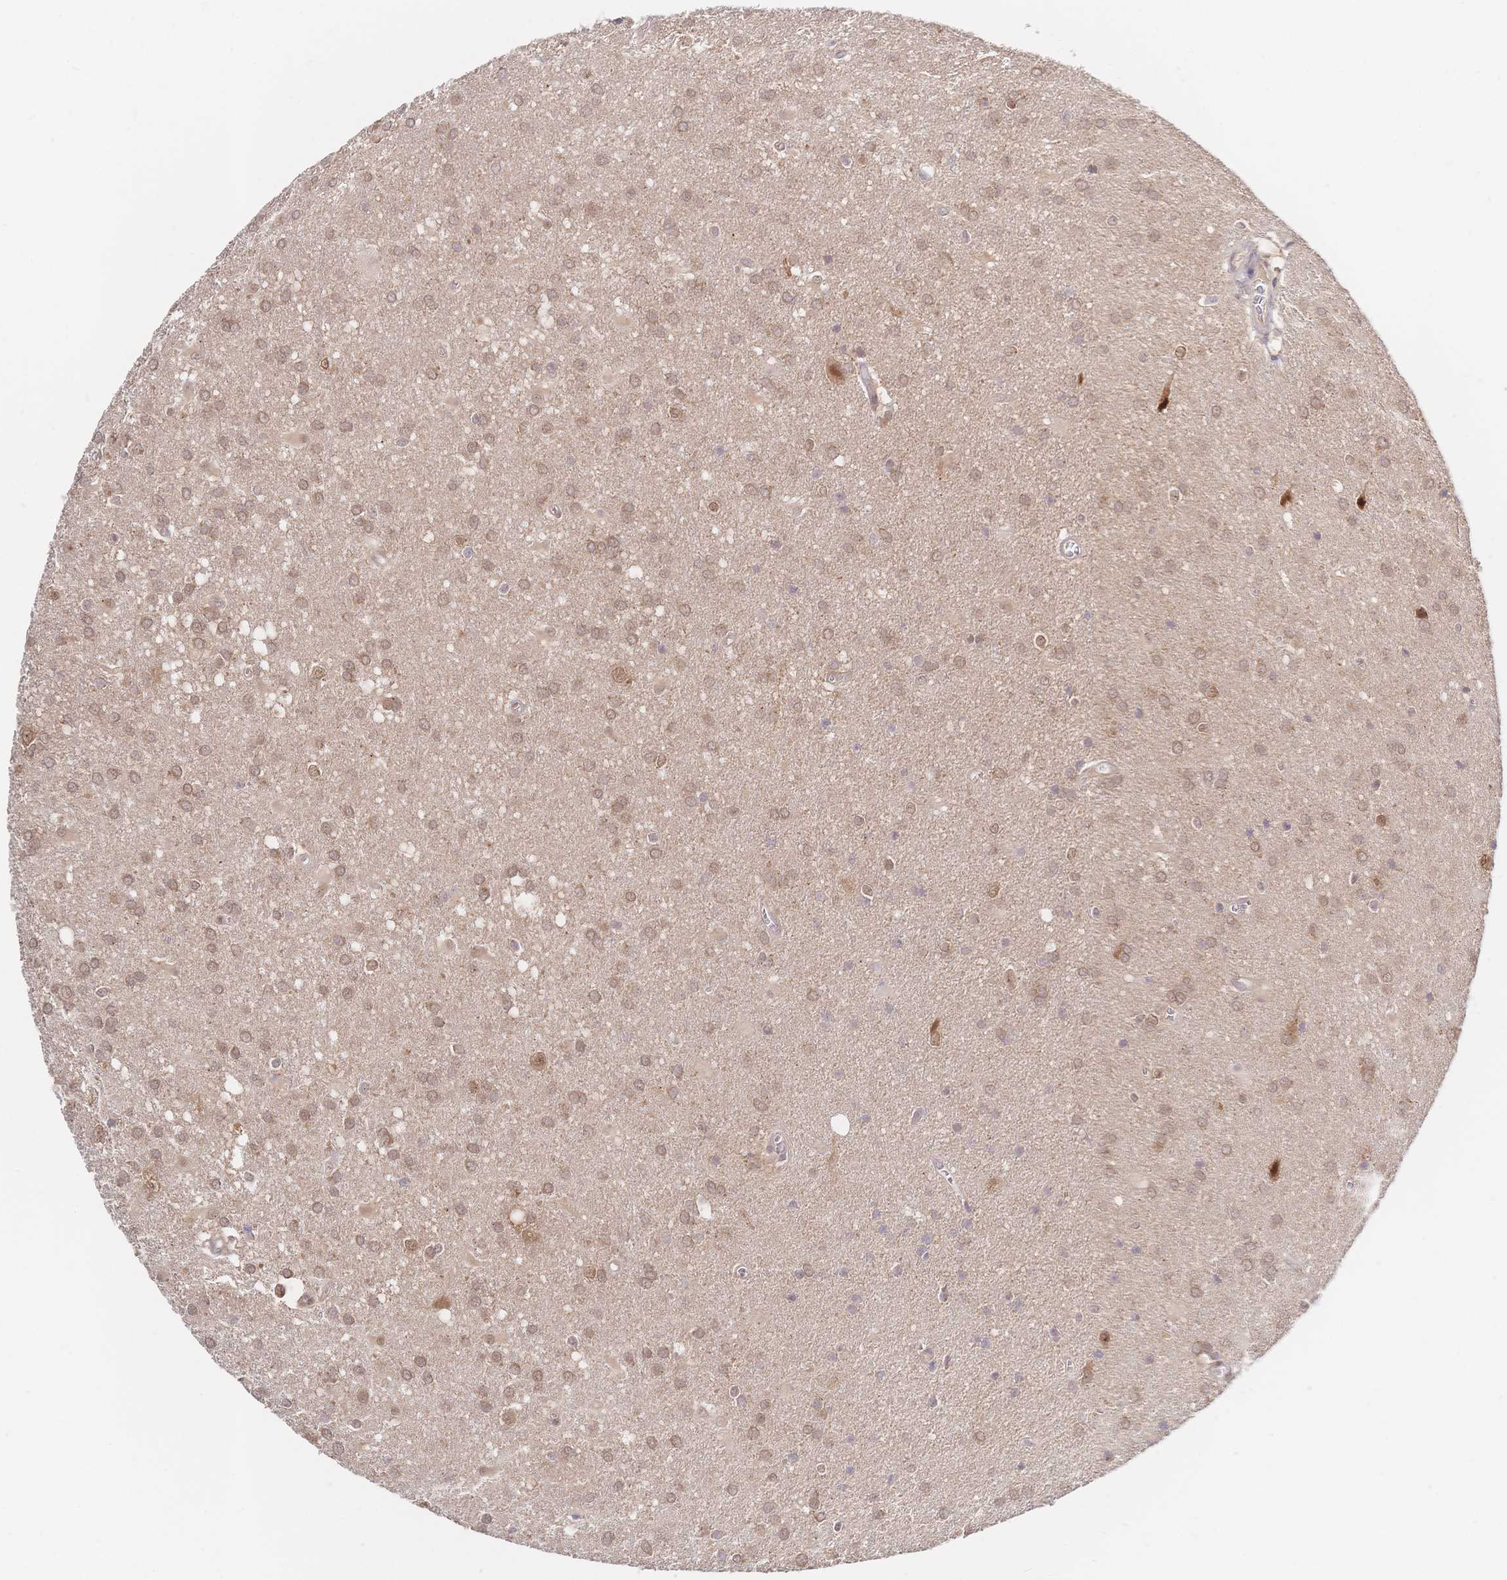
{"staining": {"intensity": "weak", "quantity": ">75%", "location": "cytoplasmic/membranous"}, "tissue": "glioma", "cell_type": "Tumor cells", "image_type": "cancer", "snomed": [{"axis": "morphology", "description": "Glioma, malignant, Low grade"}, {"axis": "topography", "description": "Brain"}], "caption": "Malignant low-grade glioma stained with a brown dye exhibits weak cytoplasmic/membranous positive staining in approximately >75% of tumor cells.", "gene": "LMO4", "patient": {"sex": "male", "age": 66}}